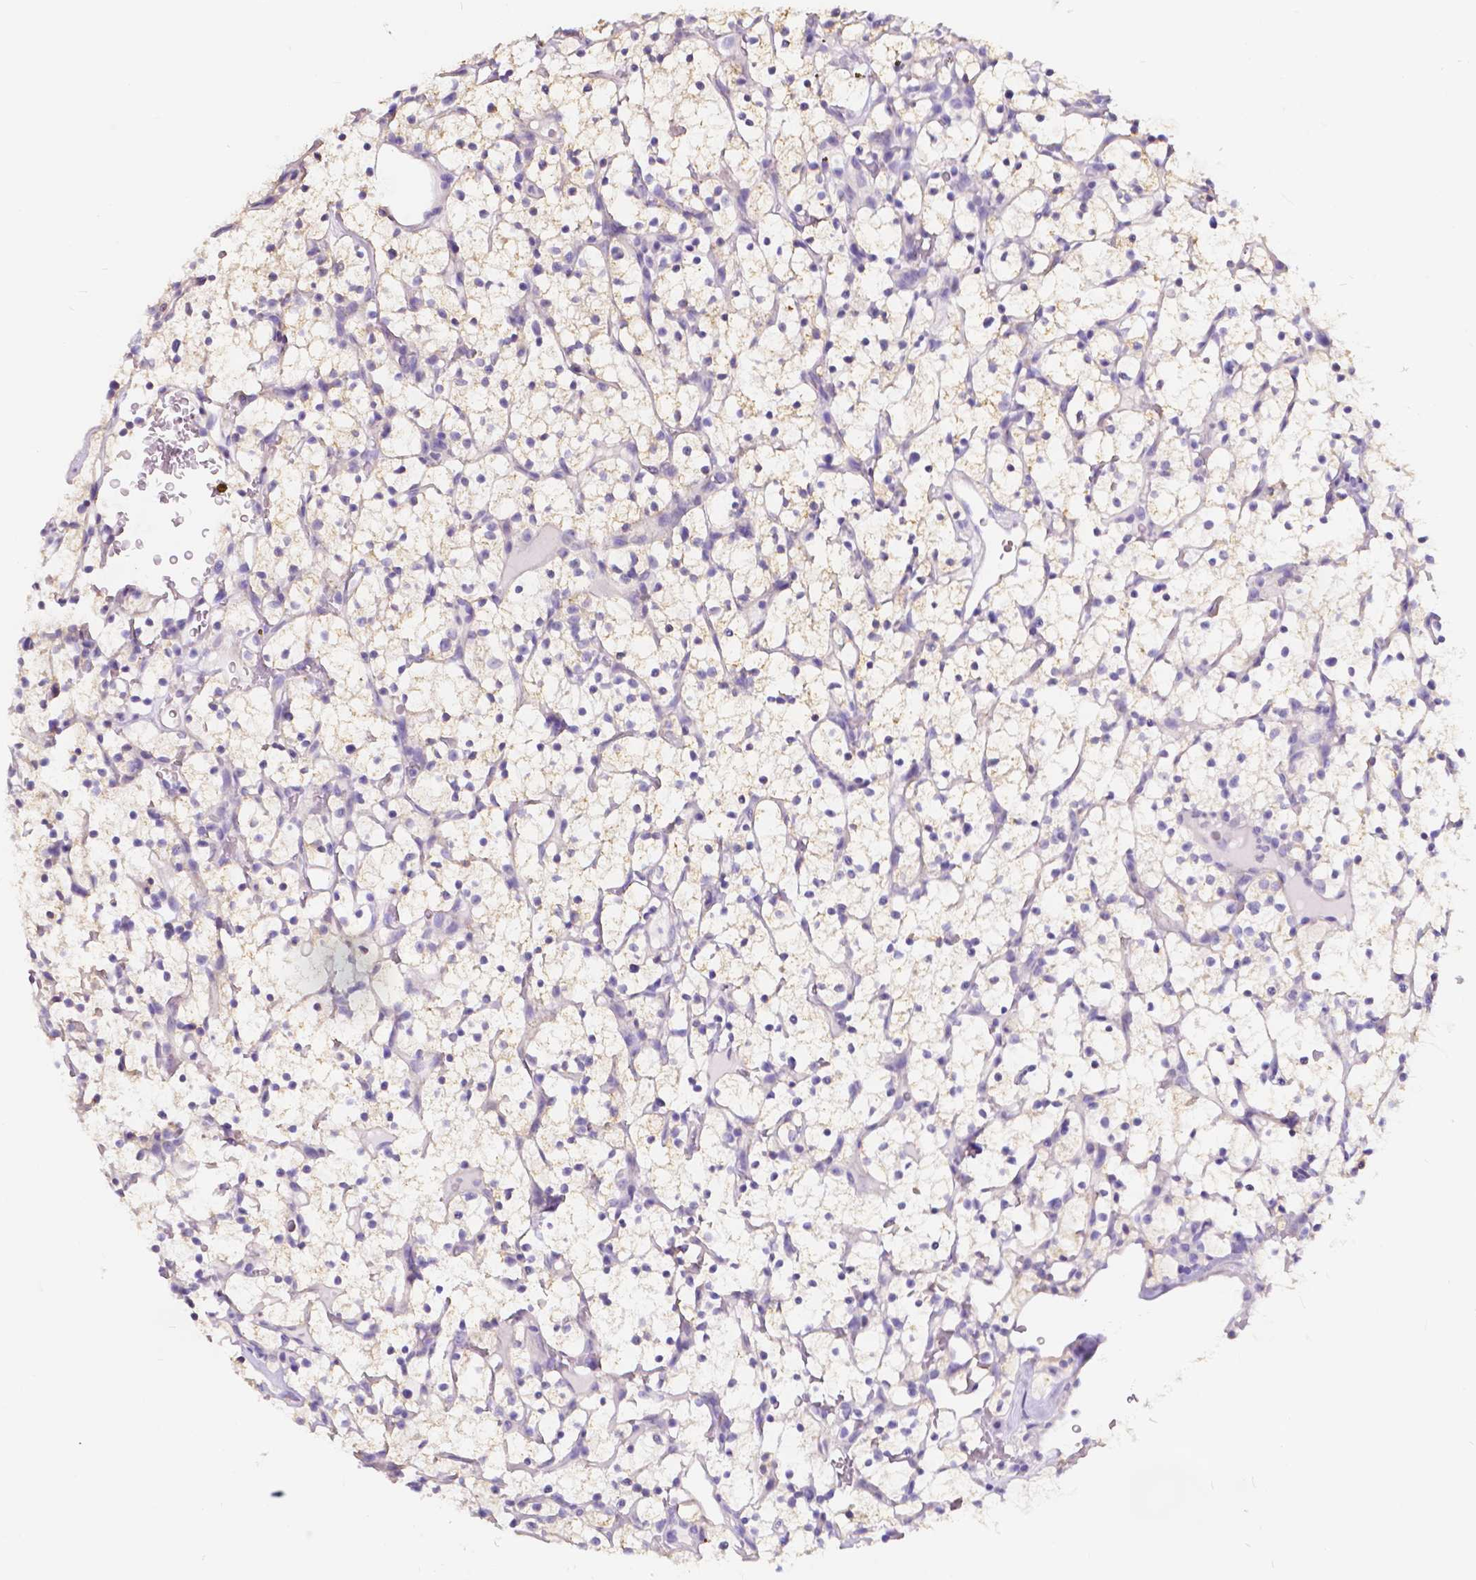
{"staining": {"intensity": "weak", "quantity": "25%-75%", "location": "cytoplasmic/membranous"}, "tissue": "renal cancer", "cell_type": "Tumor cells", "image_type": "cancer", "snomed": [{"axis": "morphology", "description": "Adenocarcinoma, NOS"}, {"axis": "topography", "description": "Kidney"}], "caption": "A brown stain shows weak cytoplasmic/membranous staining of a protein in renal cancer (adenocarcinoma) tumor cells. The staining was performed using DAB to visualize the protein expression in brown, while the nuclei were stained in blue with hematoxylin (Magnification: 20x).", "gene": "CLSTN2", "patient": {"sex": "female", "age": 64}}